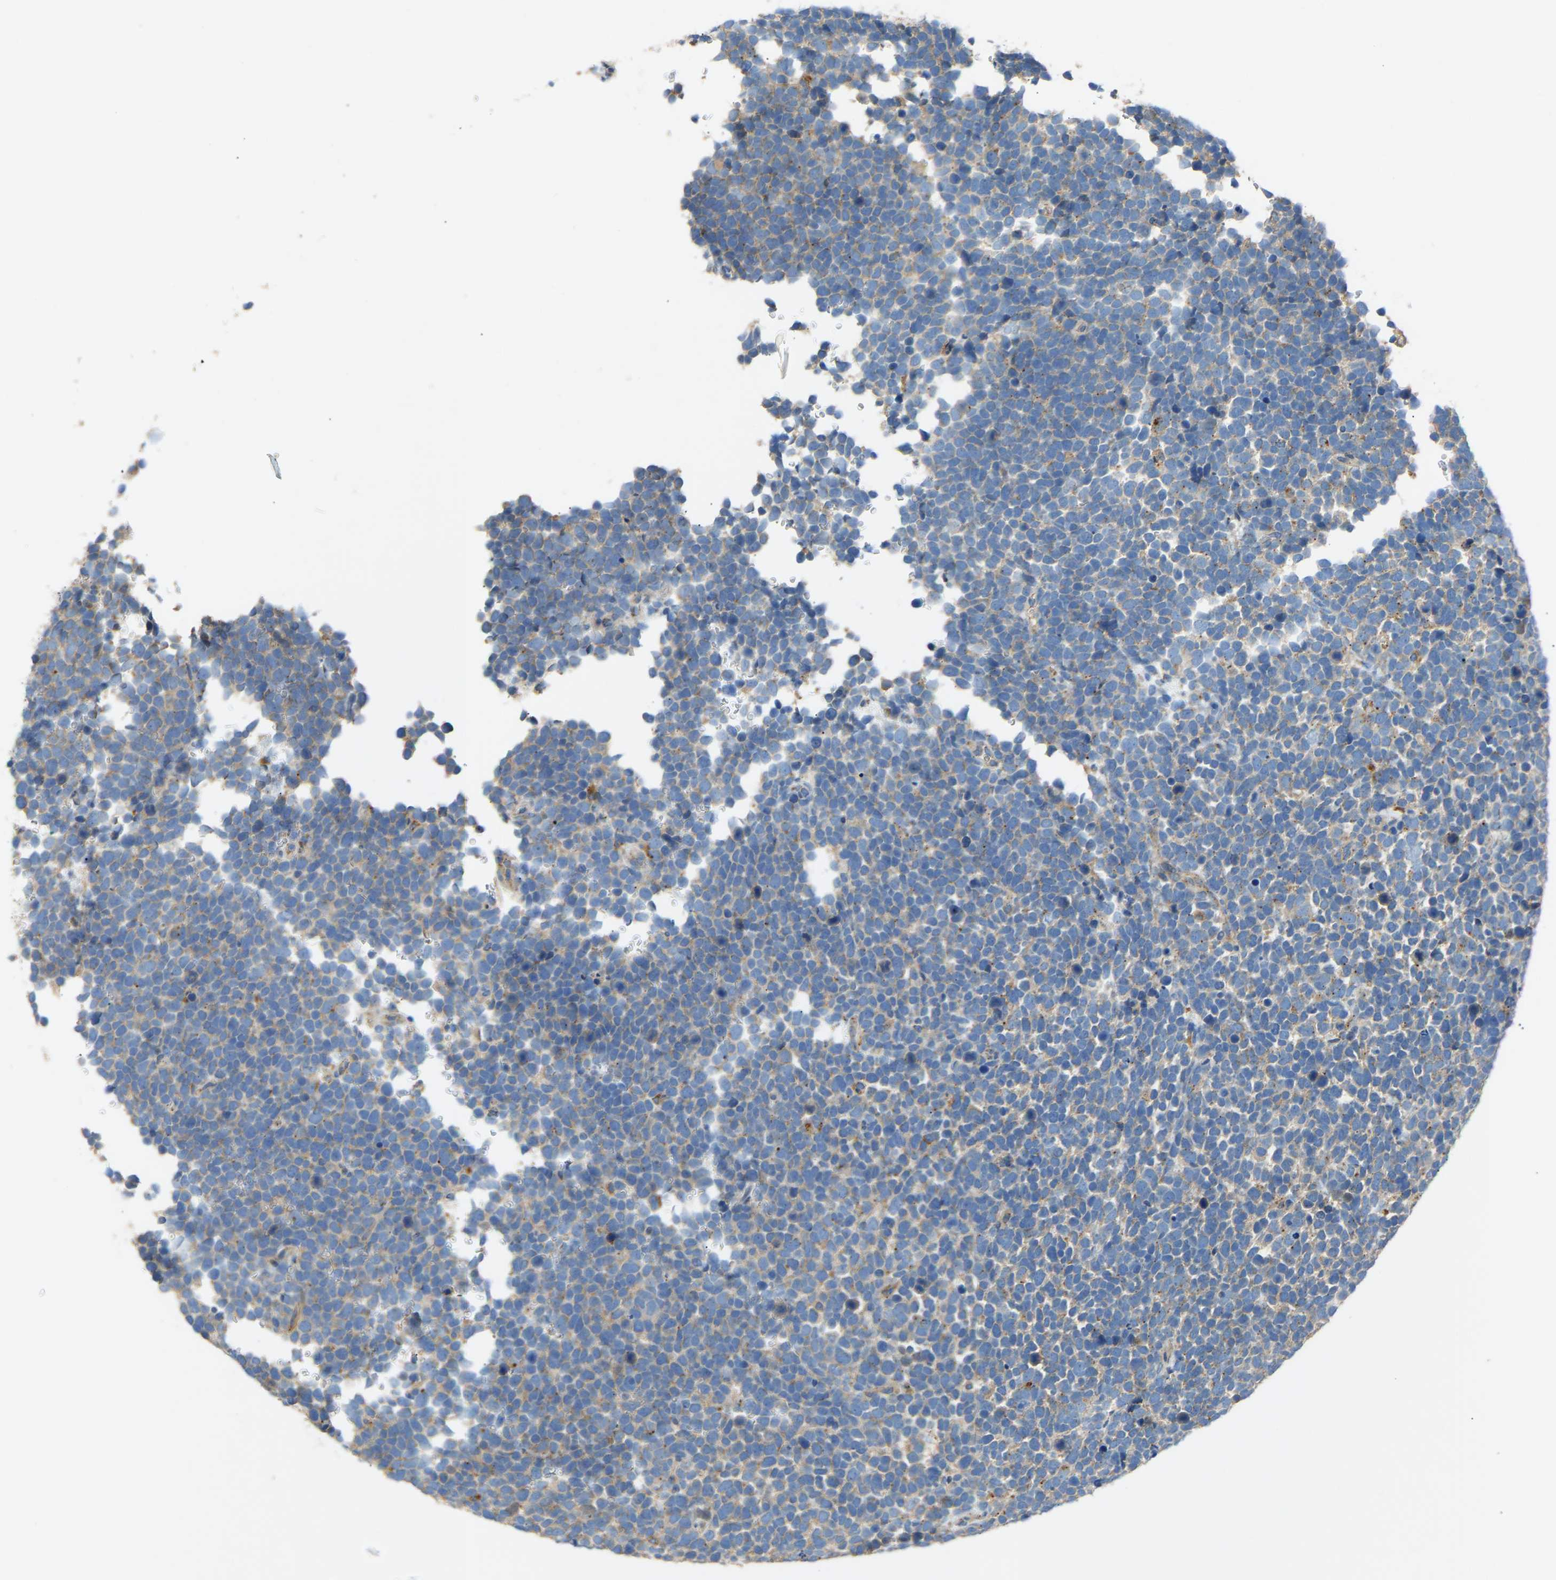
{"staining": {"intensity": "negative", "quantity": "none", "location": "none"}, "tissue": "urothelial cancer", "cell_type": "Tumor cells", "image_type": "cancer", "snomed": [{"axis": "morphology", "description": "Urothelial carcinoma, High grade"}, {"axis": "topography", "description": "Urinary bladder"}], "caption": "High-grade urothelial carcinoma was stained to show a protein in brown. There is no significant staining in tumor cells.", "gene": "RGP1", "patient": {"sex": "female", "age": 82}}